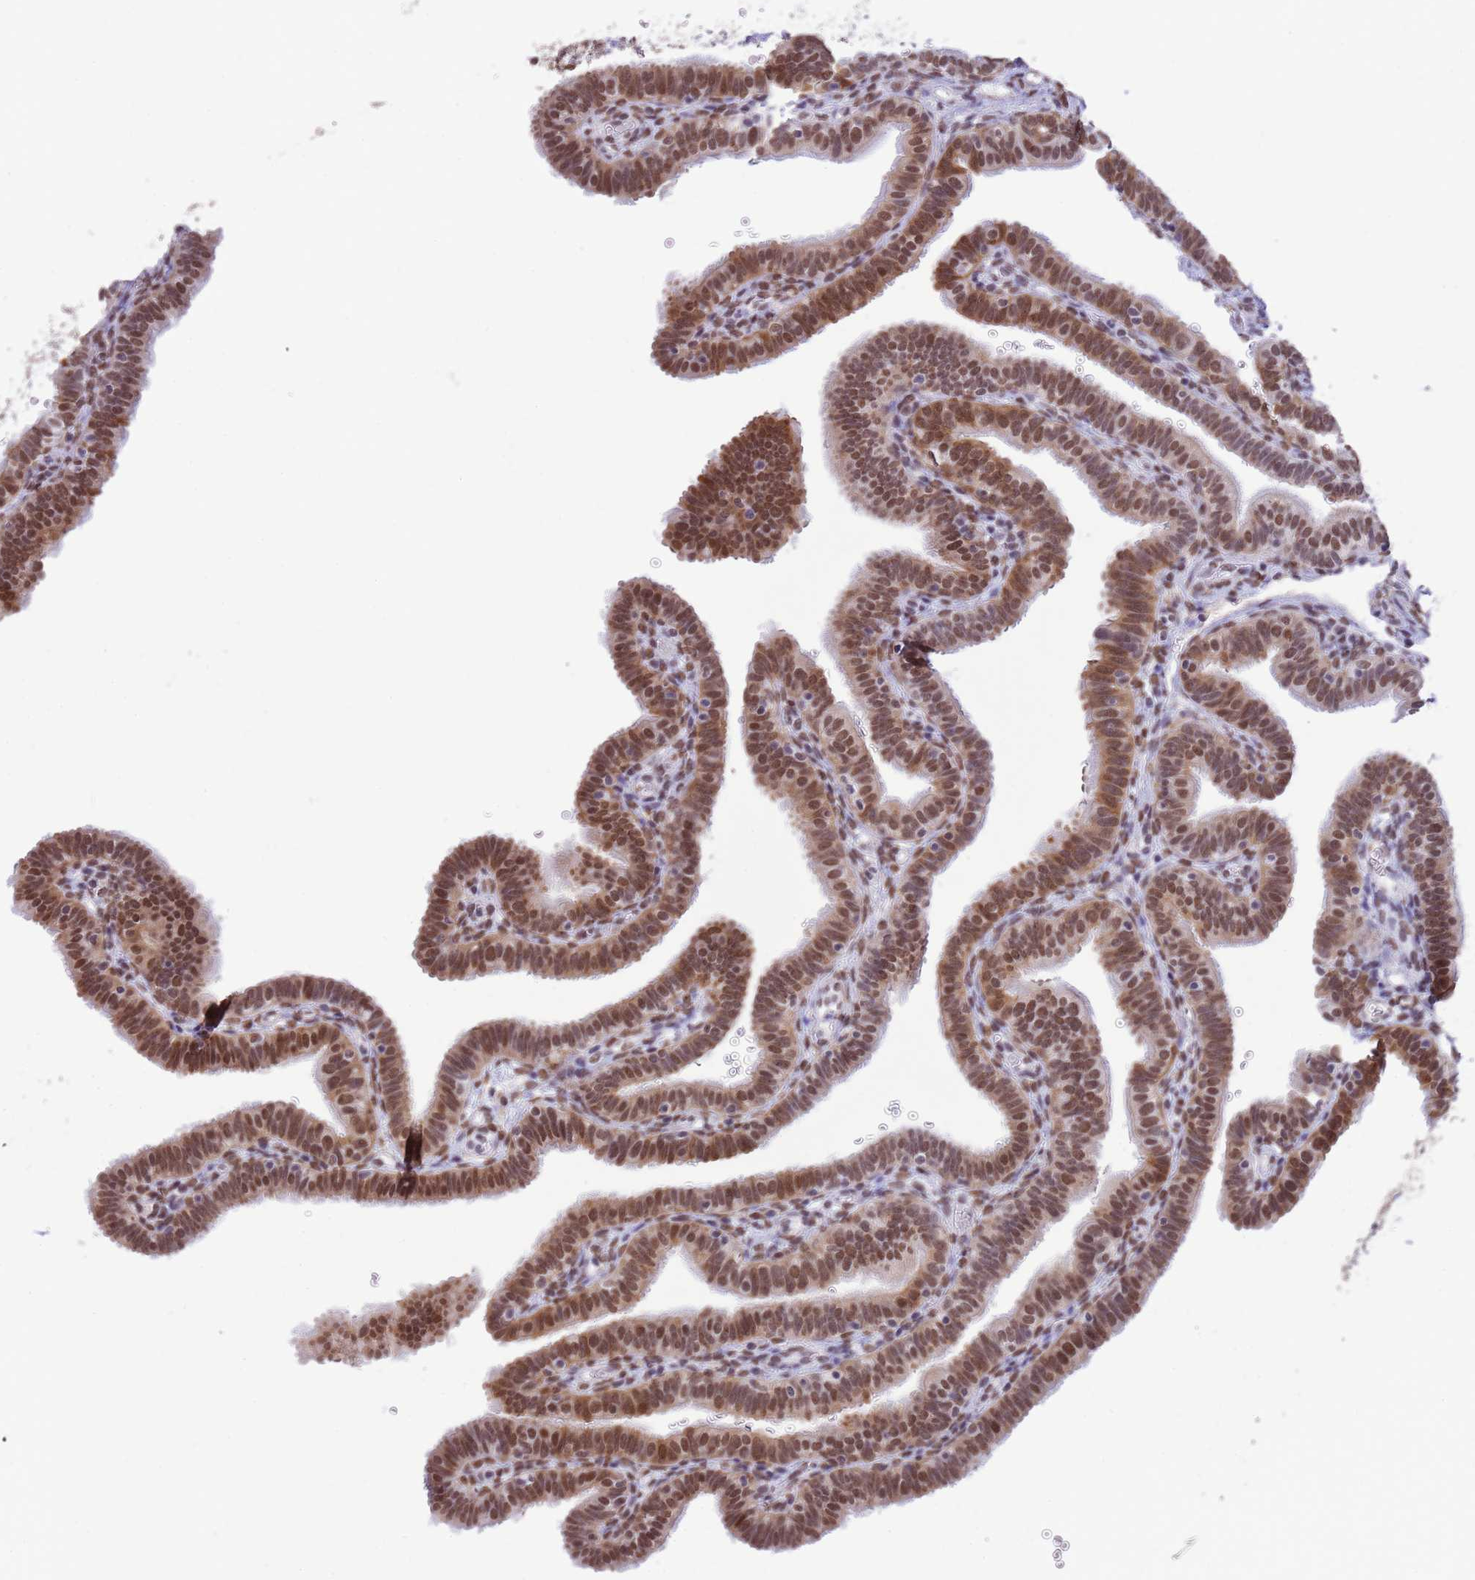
{"staining": {"intensity": "moderate", "quantity": ">75%", "location": "nuclear"}, "tissue": "fallopian tube", "cell_type": "Glandular cells", "image_type": "normal", "snomed": [{"axis": "morphology", "description": "Normal tissue, NOS"}, {"axis": "topography", "description": "Fallopian tube"}], "caption": "Glandular cells exhibit moderate nuclear expression in approximately >75% of cells in normal fallopian tube. (DAB (3,3'-diaminobenzidine) IHC with brightfield microscopy, high magnification).", "gene": "TRIM32", "patient": {"sex": "female", "age": 41}}